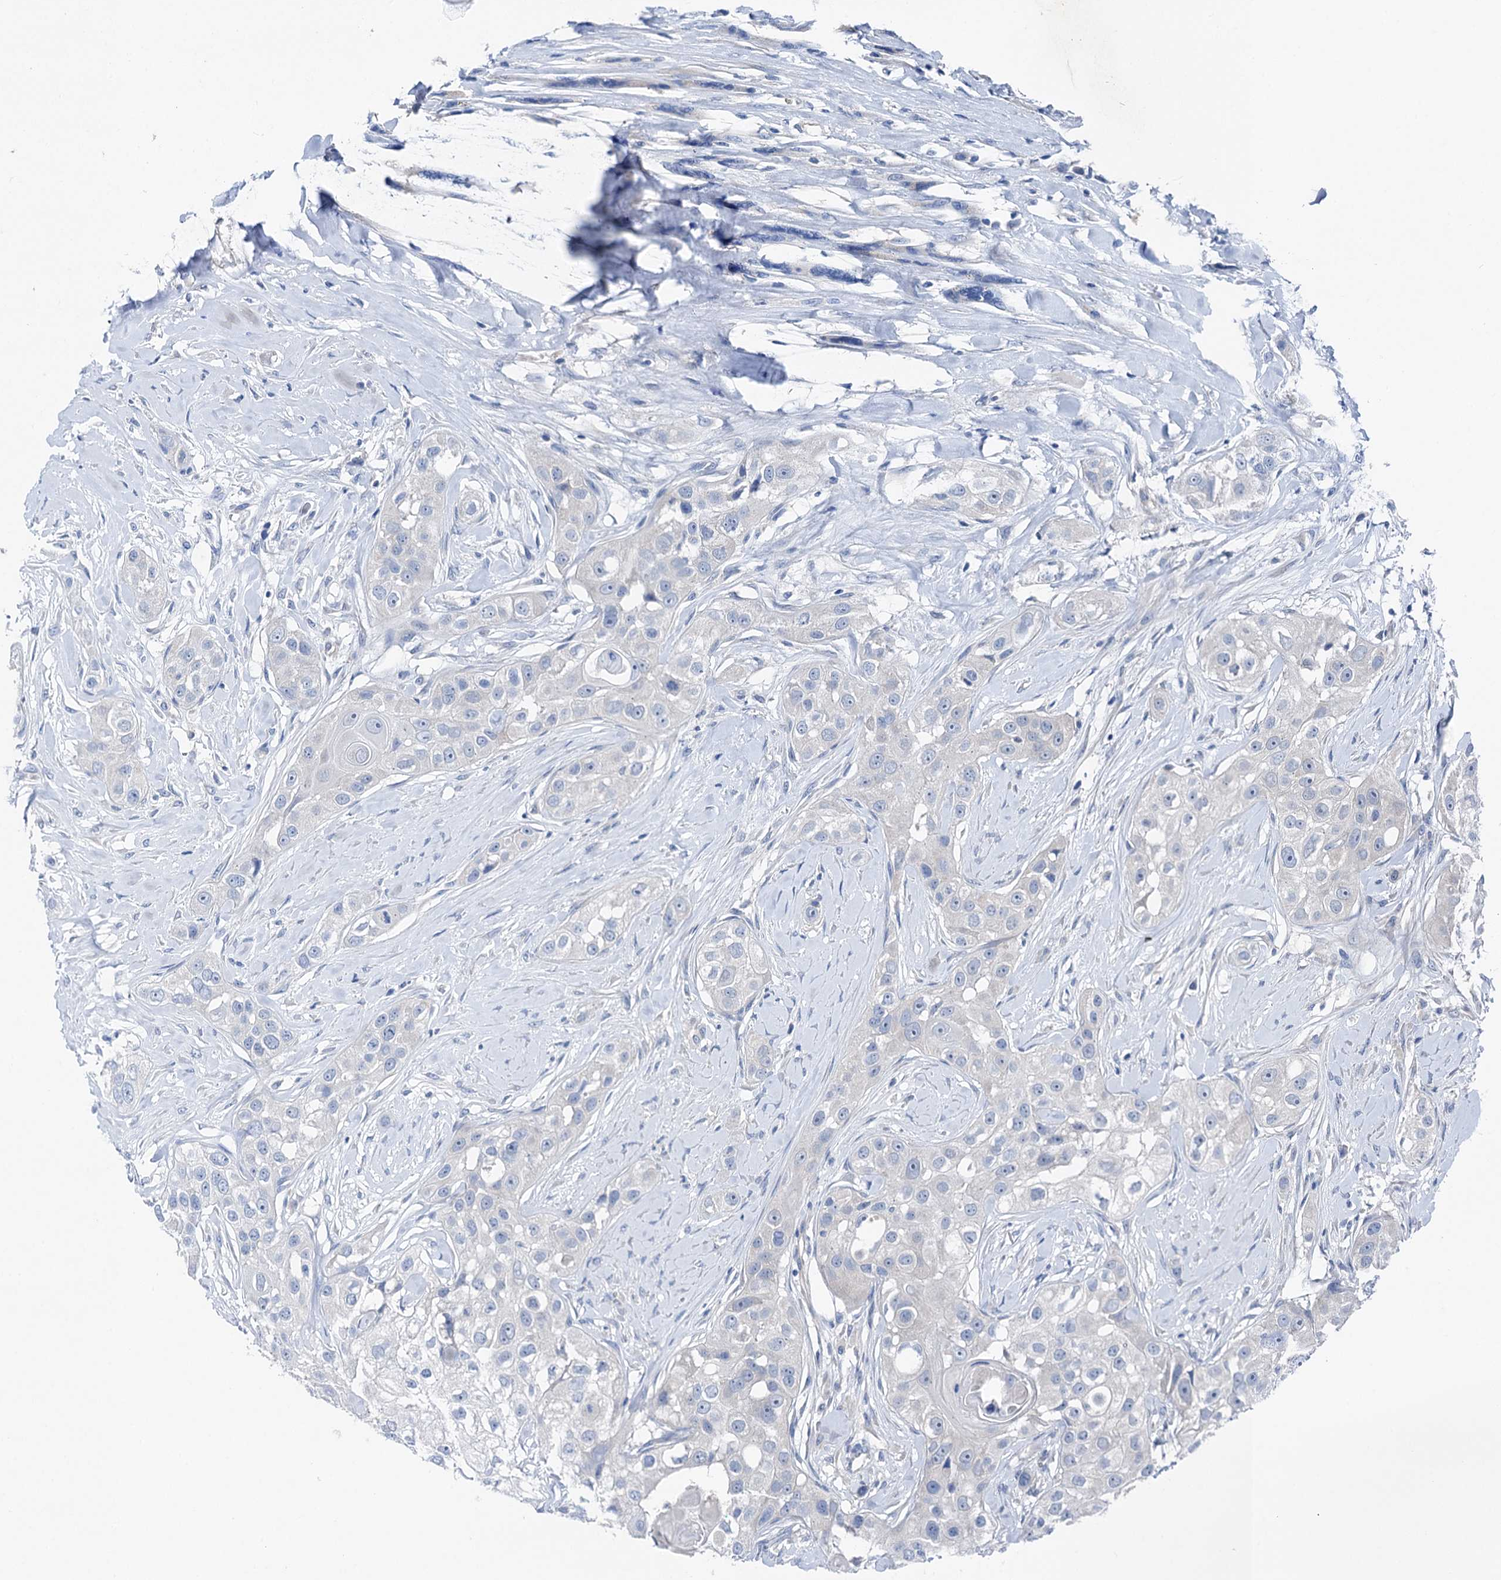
{"staining": {"intensity": "negative", "quantity": "none", "location": "none"}, "tissue": "head and neck cancer", "cell_type": "Tumor cells", "image_type": "cancer", "snomed": [{"axis": "morphology", "description": "Normal tissue, NOS"}, {"axis": "morphology", "description": "Squamous cell carcinoma, NOS"}, {"axis": "topography", "description": "Skeletal muscle"}, {"axis": "topography", "description": "Head-Neck"}], "caption": "This is an IHC micrograph of squamous cell carcinoma (head and neck). There is no positivity in tumor cells.", "gene": "SHROOM1", "patient": {"sex": "male", "age": 51}}